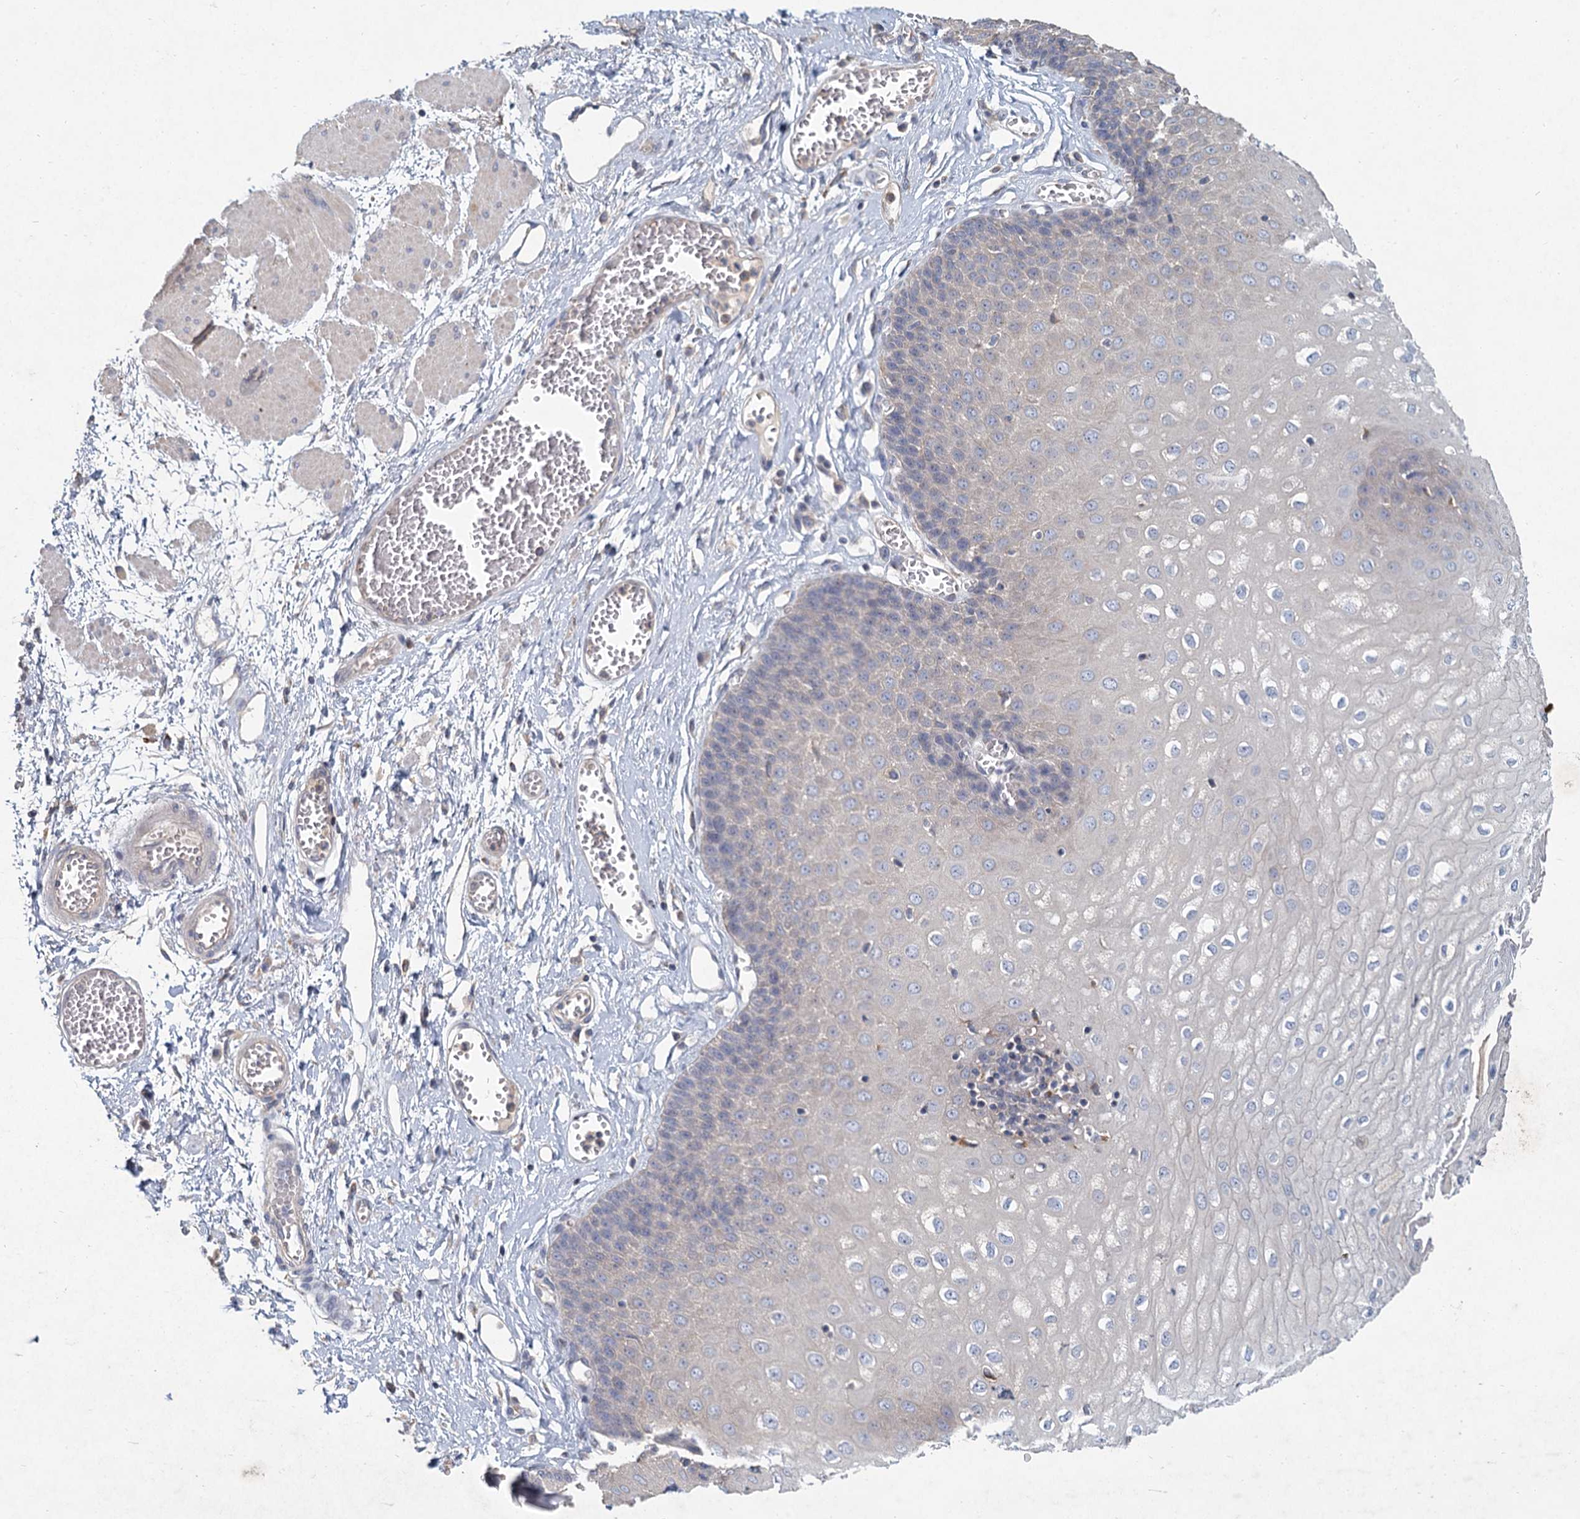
{"staining": {"intensity": "negative", "quantity": "none", "location": "none"}, "tissue": "esophagus", "cell_type": "Squamous epithelial cells", "image_type": "normal", "snomed": [{"axis": "morphology", "description": "Normal tissue, NOS"}, {"axis": "topography", "description": "Esophagus"}], "caption": "Esophagus stained for a protein using immunohistochemistry displays no positivity squamous epithelial cells.", "gene": "HES2", "patient": {"sex": "male", "age": 60}}